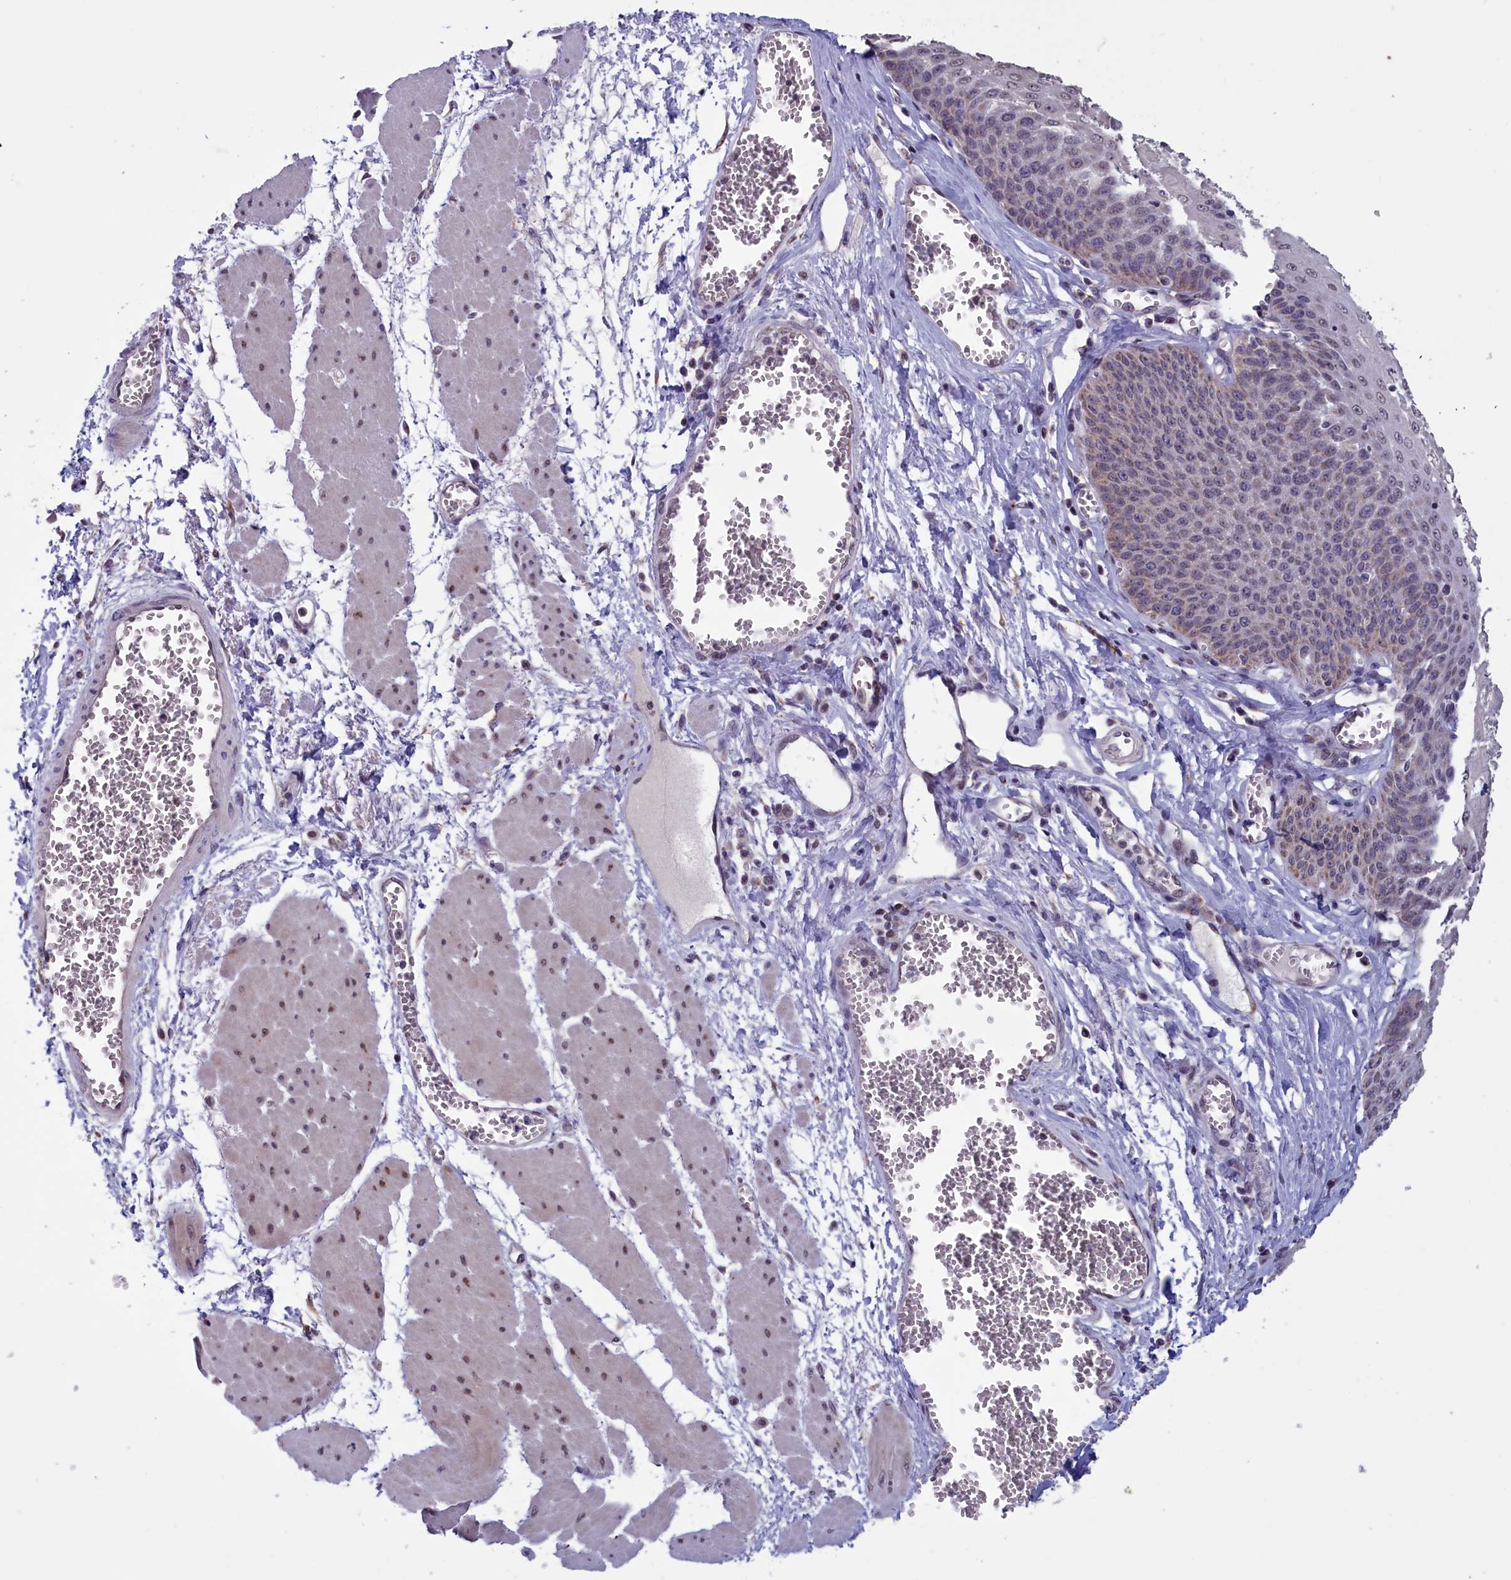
{"staining": {"intensity": "moderate", "quantity": "<25%", "location": "cytoplasmic/membranous,nuclear"}, "tissue": "esophagus", "cell_type": "Squamous epithelial cells", "image_type": "normal", "snomed": [{"axis": "morphology", "description": "Normal tissue, NOS"}, {"axis": "topography", "description": "Esophagus"}], "caption": "A photomicrograph of human esophagus stained for a protein shows moderate cytoplasmic/membranous,nuclear brown staining in squamous epithelial cells. The staining was performed using DAB, with brown indicating positive protein expression. Nuclei are stained blue with hematoxylin.", "gene": "PARS2", "patient": {"sex": "male", "age": 60}}